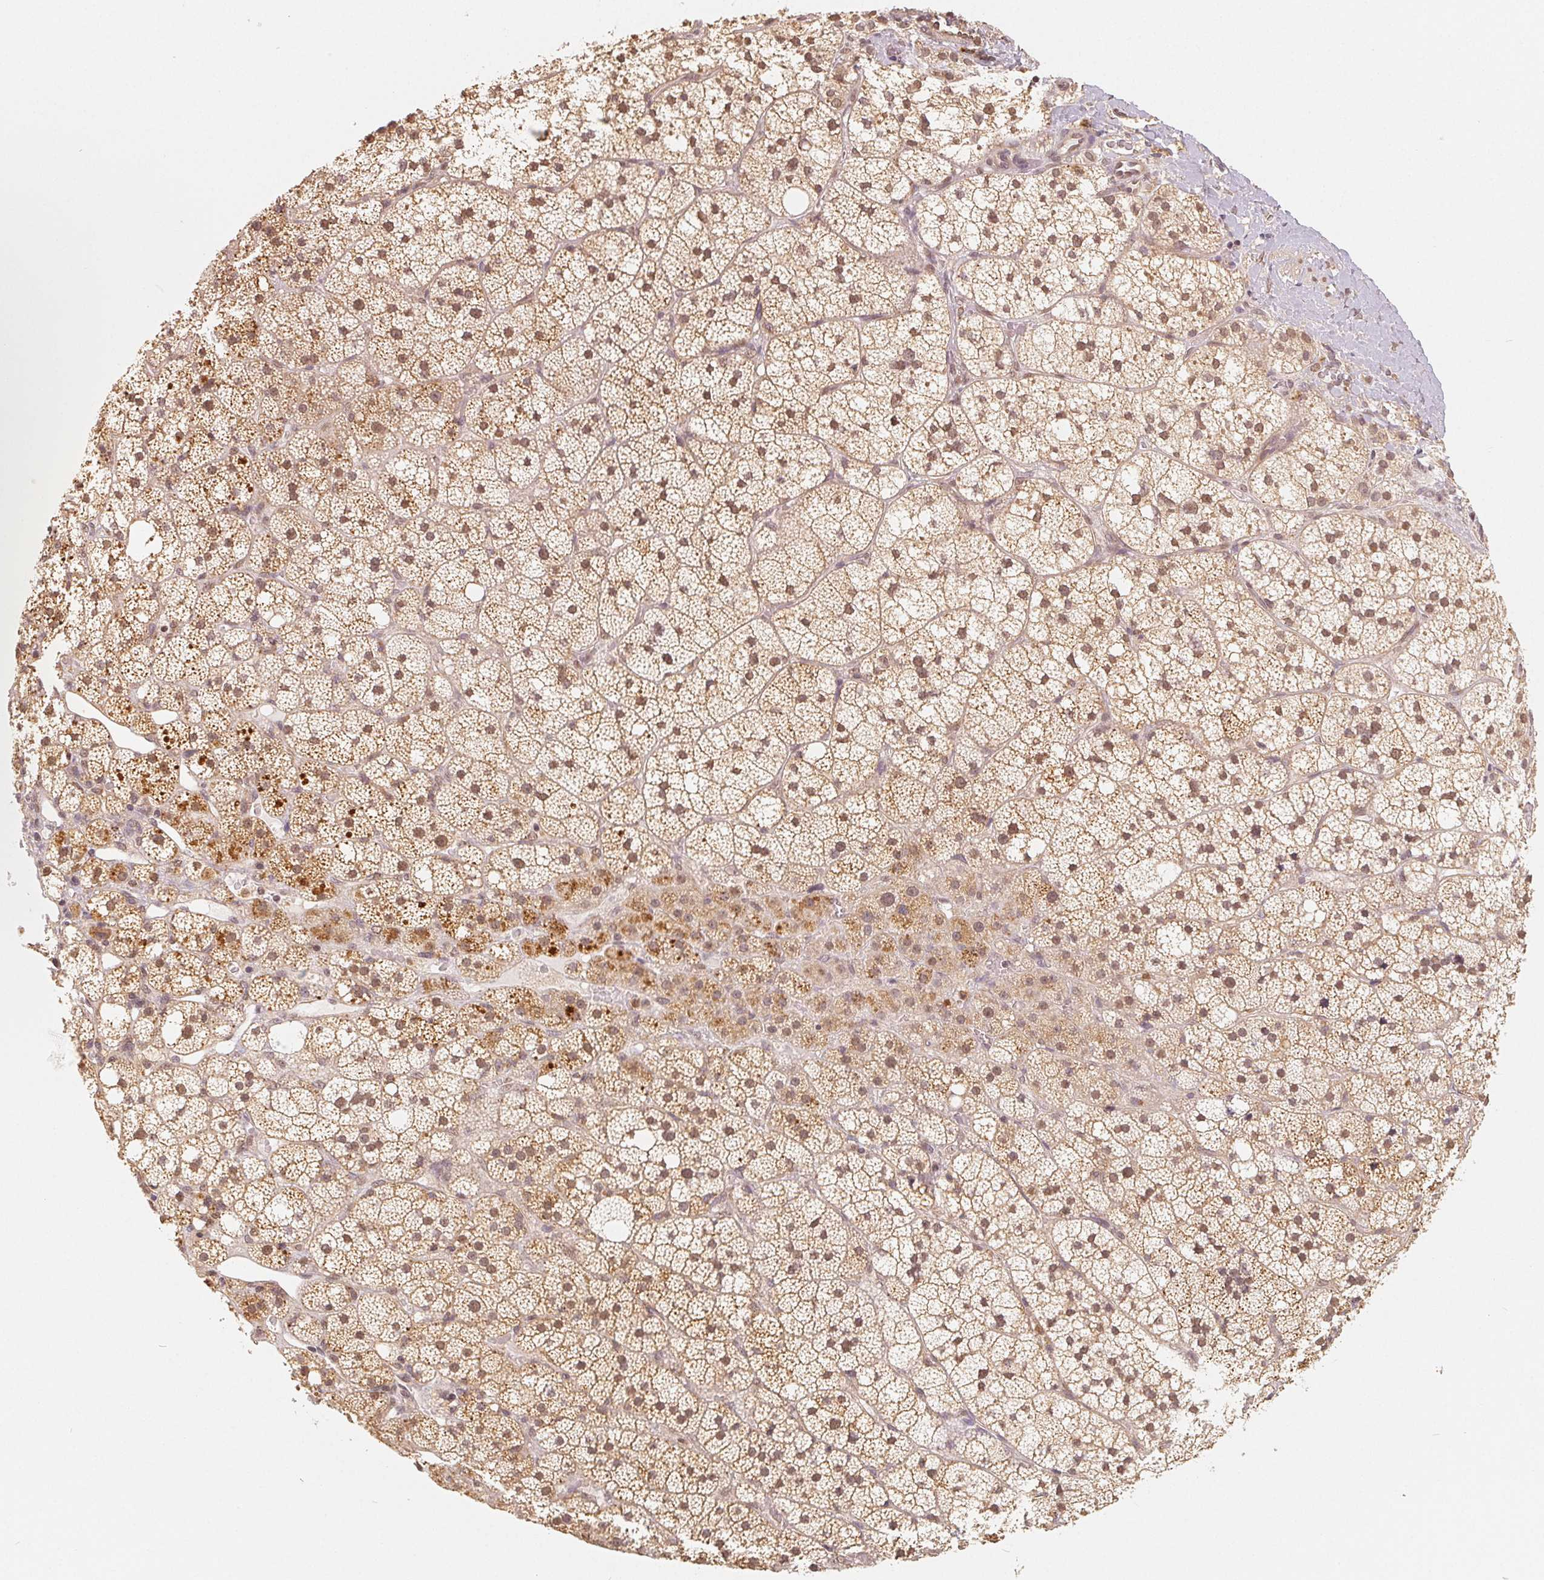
{"staining": {"intensity": "moderate", "quantity": ">75%", "location": "cytoplasmic/membranous,nuclear"}, "tissue": "adrenal gland", "cell_type": "Glandular cells", "image_type": "normal", "snomed": [{"axis": "morphology", "description": "Normal tissue, NOS"}, {"axis": "topography", "description": "Adrenal gland"}], "caption": "Protein expression by IHC exhibits moderate cytoplasmic/membranous,nuclear positivity in about >75% of glandular cells in unremarkable adrenal gland. (Stains: DAB in brown, nuclei in blue, Microscopy: brightfield microscopy at high magnification).", "gene": "GUSB", "patient": {"sex": "male", "age": 53}}